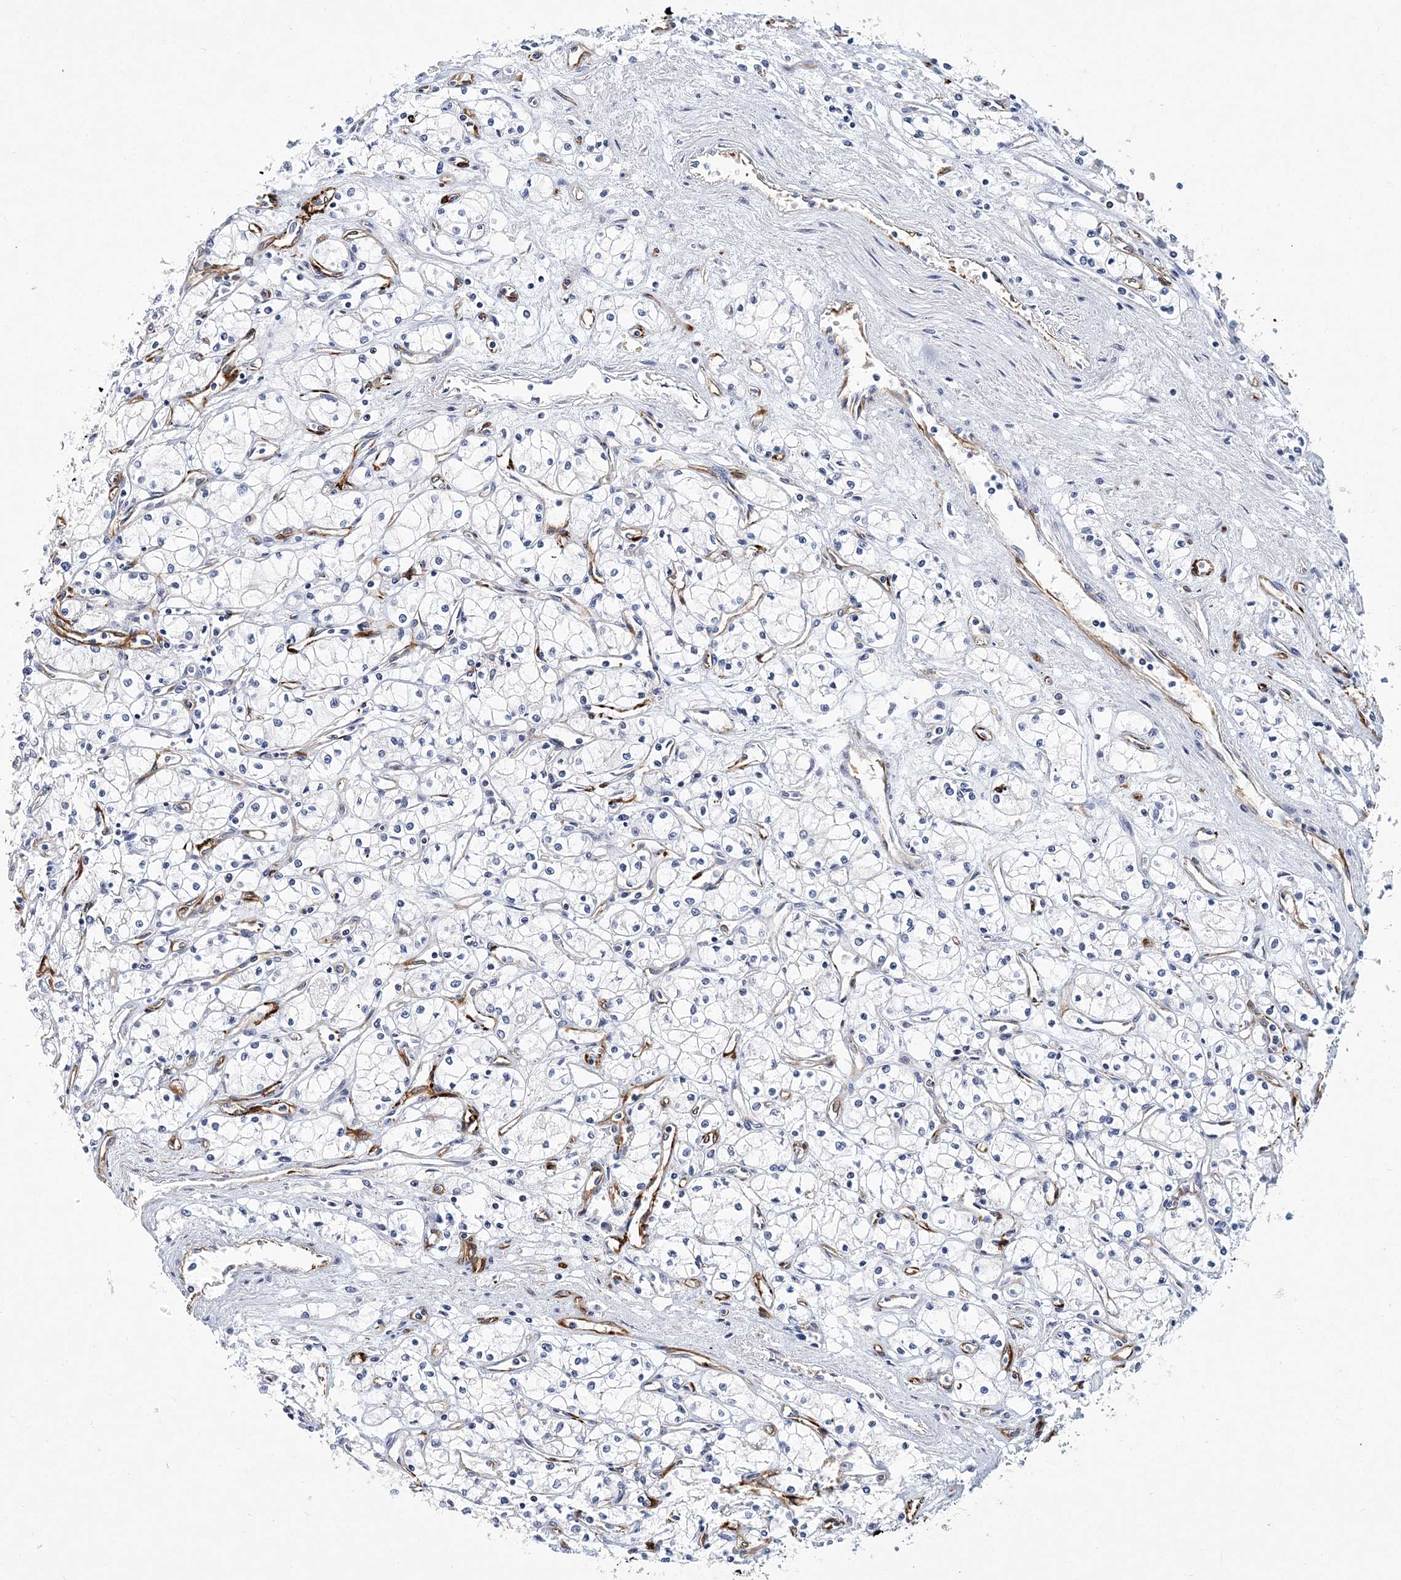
{"staining": {"intensity": "negative", "quantity": "none", "location": "none"}, "tissue": "renal cancer", "cell_type": "Tumor cells", "image_type": "cancer", "snomed": [{"axis": "morphology", "description": "Adenocarcinoma, NOS"}, {"axis": "topography", "description": "Kidney"}], "caption": "Protein analysis of renal adenocarcinoma shows no significant positivity in tumor cells. (DAB IHC with hematoxylin counter stain).", "gene": "ITGA2B", "patient": {"sex": "male", "age": 59}}